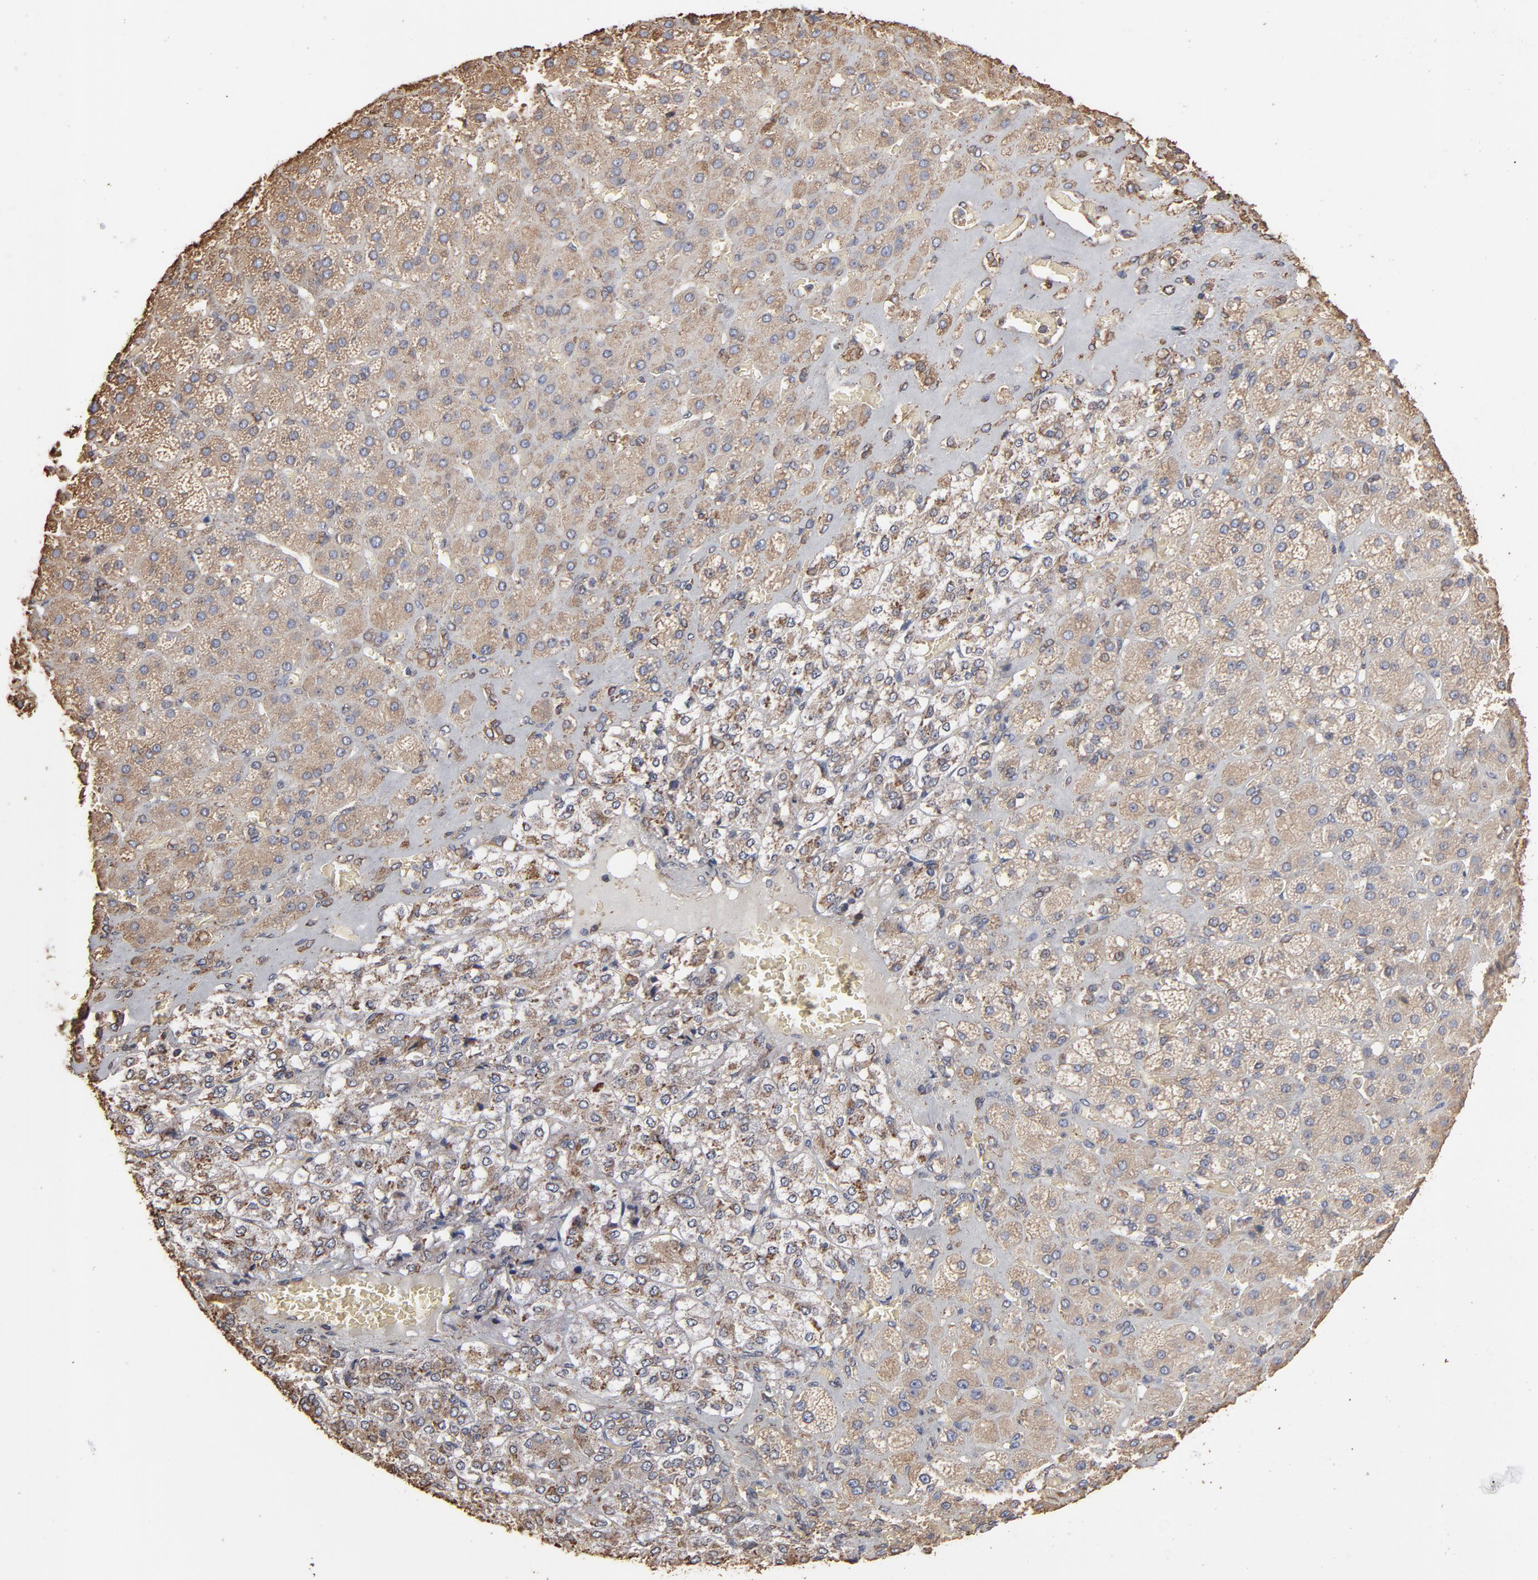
{"staining": {"intensity": "weak", "quantity": "<25%", "location": "cytoplasmic/membranous"}, "tissue": "adrenal gland", "cell_type": "Glandular cells", "image_type": "normal", "snomed": [{"axis": "morphology", "description": "Normal tissue, NOS"}, {"axis": "topography", "description": "Adrenal gland"}], "caption": "This micrograph is of normal adrenal gland stained with IHC to label a protein in brown with the nuclei are counter-stained blue. There is no positivity in glandular cells. Nuclei are stained in blue.", "gene": "PDIA3", "patient": {"sex": "female", "age": 71}}